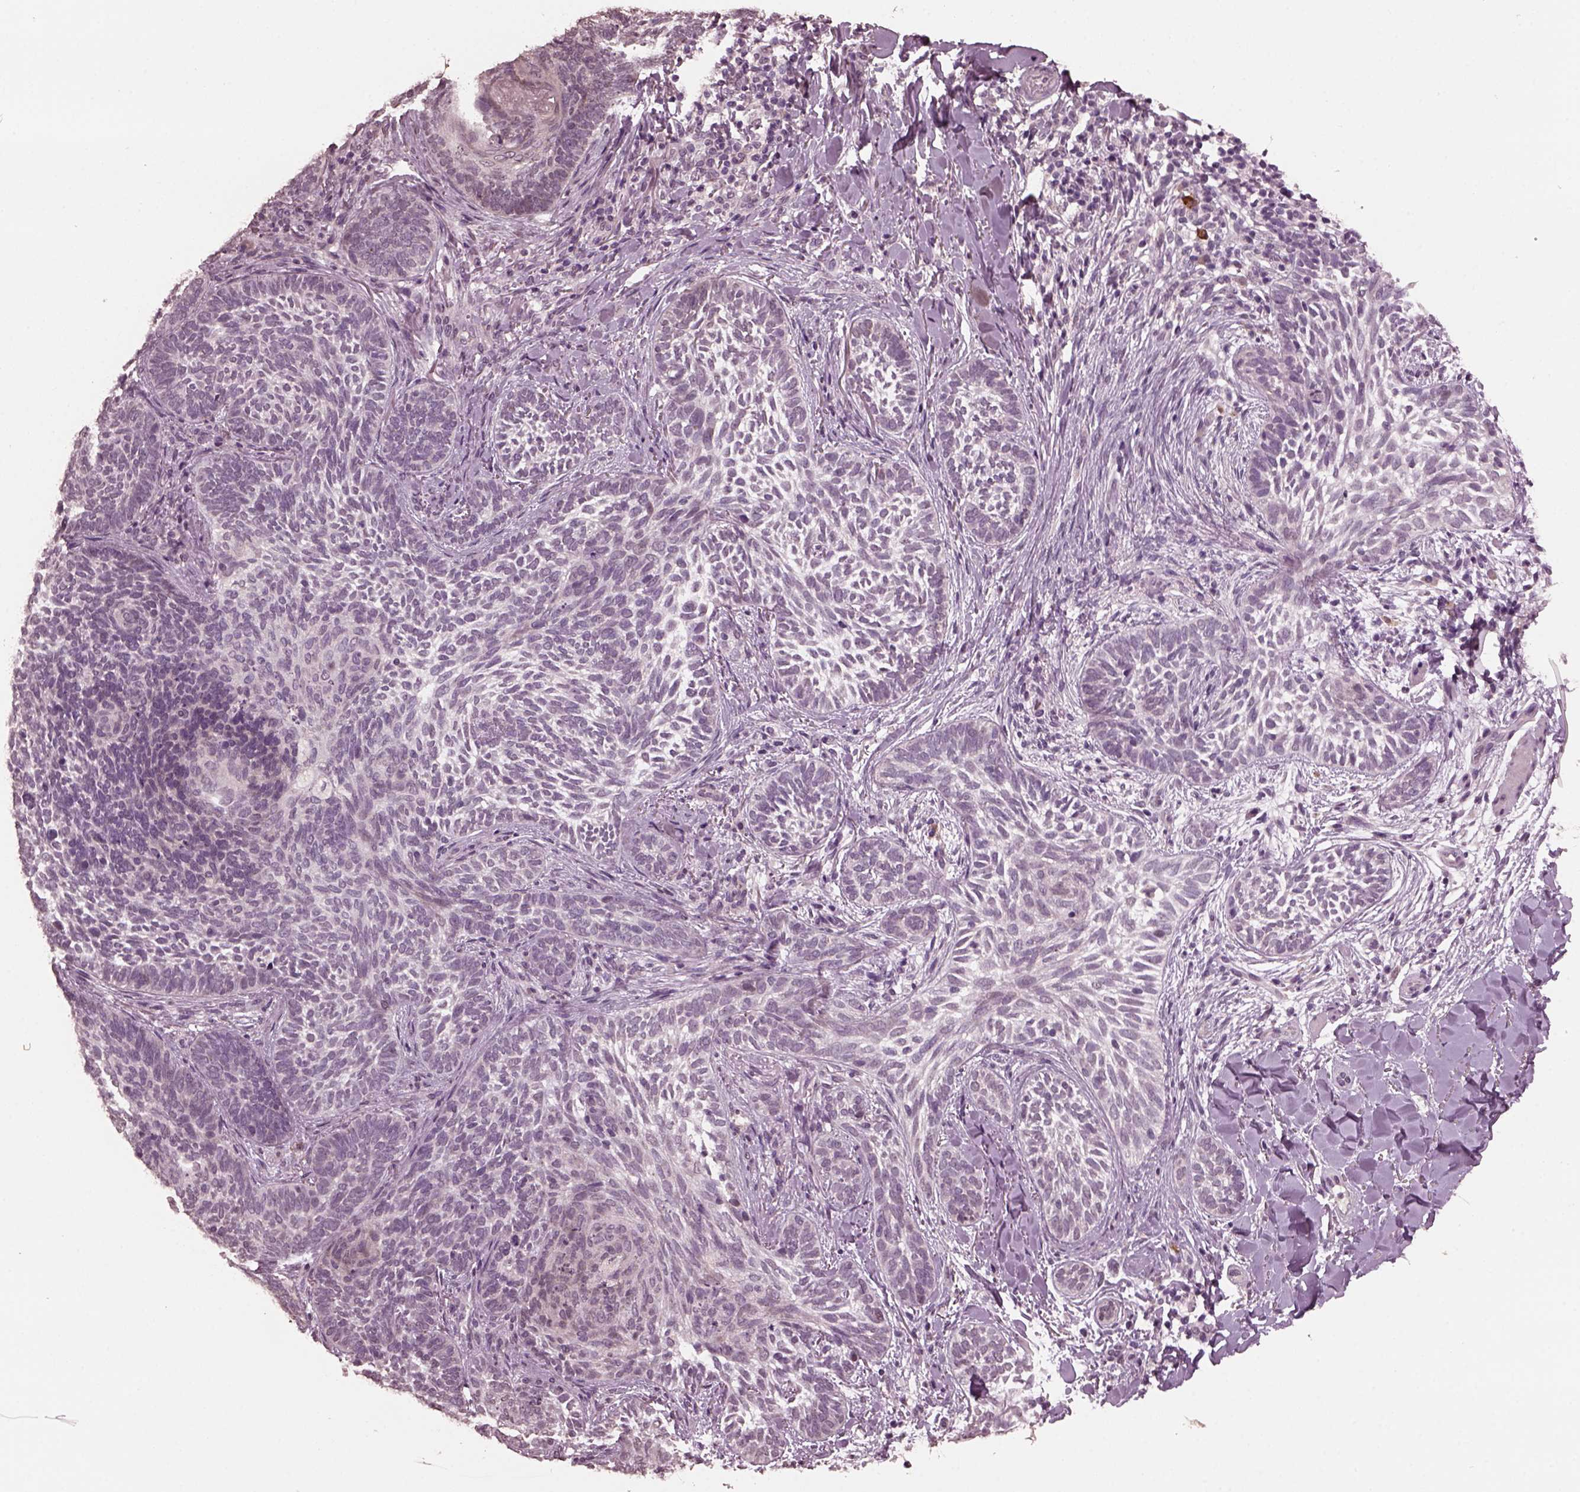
{"staining": {"intensity": "negative", "quantity": "none", "location": "none"}, "tissue": "skin cancer", "cell_type": "Tumor cells", "image_type": "cancer", "snomed": [{"axis": "morphology", "description": "Normal tissue, NOS"}, {"axis": "morphology", "description": "Basal cell carcinoma"}, {"axis": "topography", "description": "Skin"}], "caption": "Tumor cells show no significant protein positivity in basal cell carcinoma (skin).", "gene": "IL18RAP", "patient": {"sex": "male", "age": 46}}